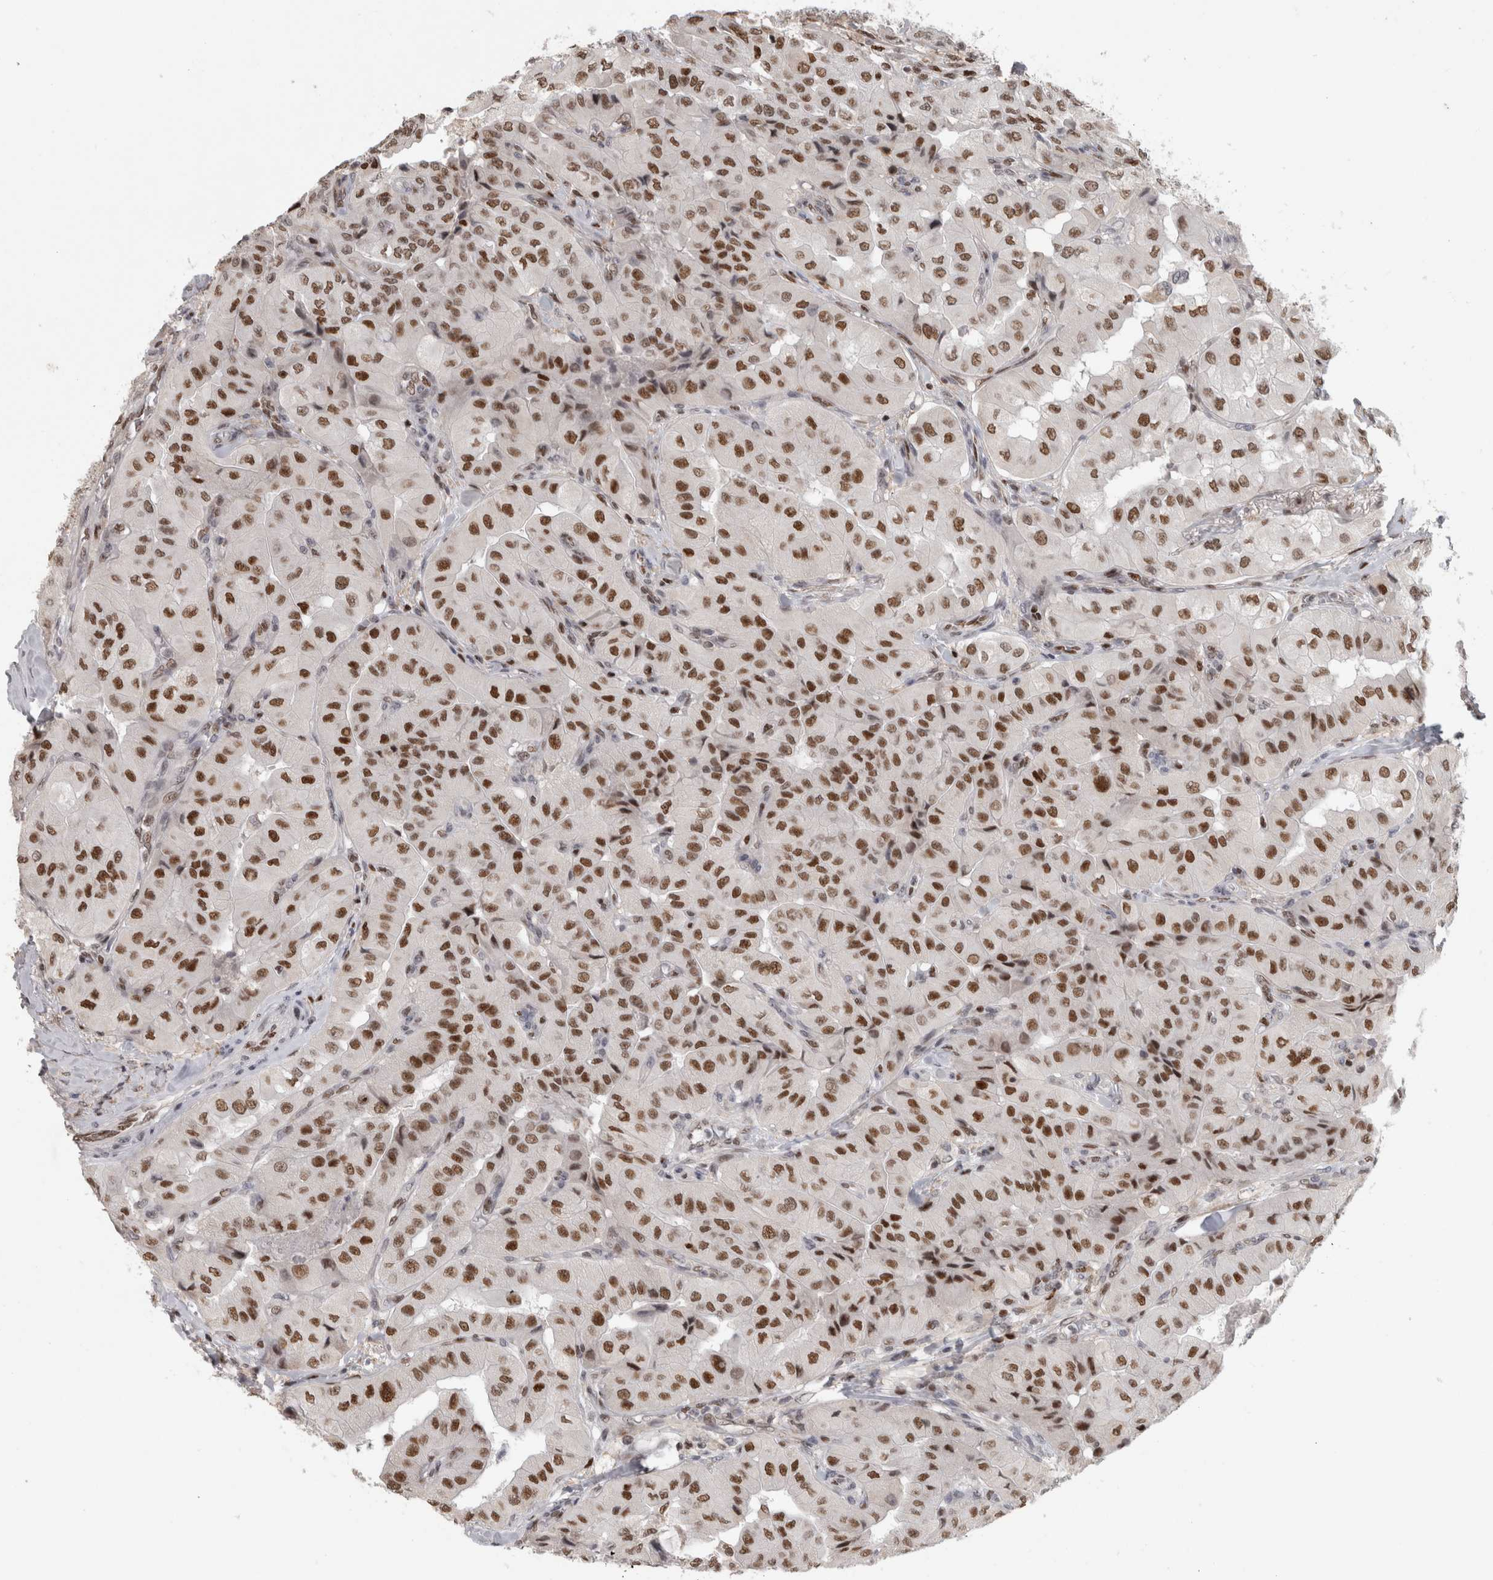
{"staining": {"intensity": "strong", "quantity": ">75%", "location": "nuclear"}, "tissue": "thyroid cancer", "cell_type": "Tumor cells", "image_type": "cancer", "snomed": [{"axis": "morphology", "description": "Papillary adenocarcinoma, NOS"}, {"axis": "topography", "description": "Thyroid gland"}], "caption": "DAB immunohistochemical staining of thyroid papillary adenocarcinoma reveals strong nuclear protein positivity in about >75% of tumor cells. The staining was performed using DAB, with brown indicating positive protein expression. Nuclei are stained blue with hematoxylin.", "gene": "SRARP", "patient": {"sex": "female", "age": 59}}